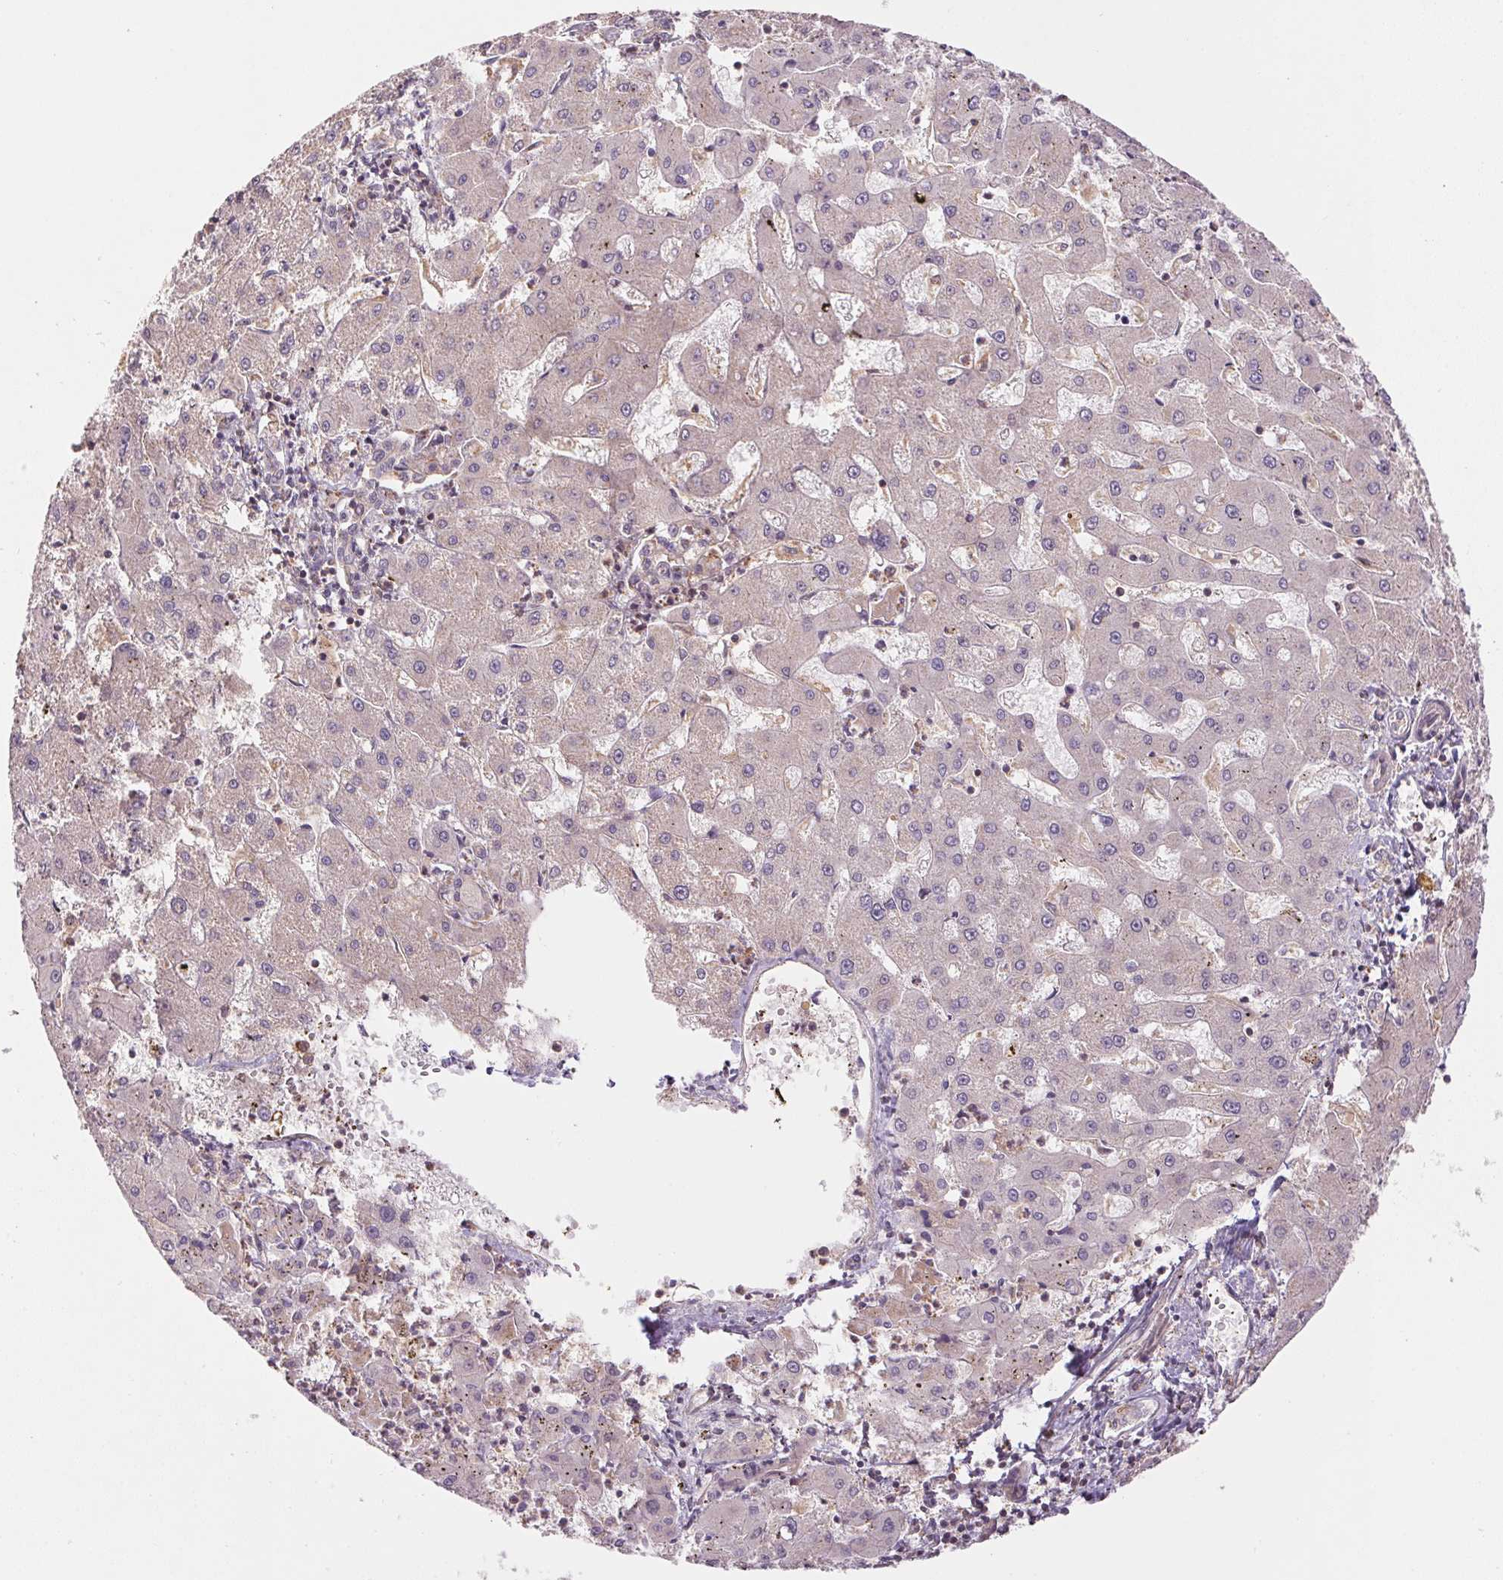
{"staining": {"intensity": "weak", "quantity": "25%-75%", "location": "cytoplasmic/membranous"}, "tissue": "liver cancer", "cell_type": "Tumor cells", "image_type": "cancer", "snomed": [{"axis": "morphology", "description": "Carcinoma, Hepatocellular, NOS"}, {"axis": "topography", "description": "Liver"}], "caption": "DAB immunohistochemical staining of human liver cancer (hepatocellular carcinoma) shows weak cytoplasmic/membranous protein staining in approximately 25%-75% of tumor cells.", "gene": "TUBA3D", "patient": {"sex": "male", "age": 67}}